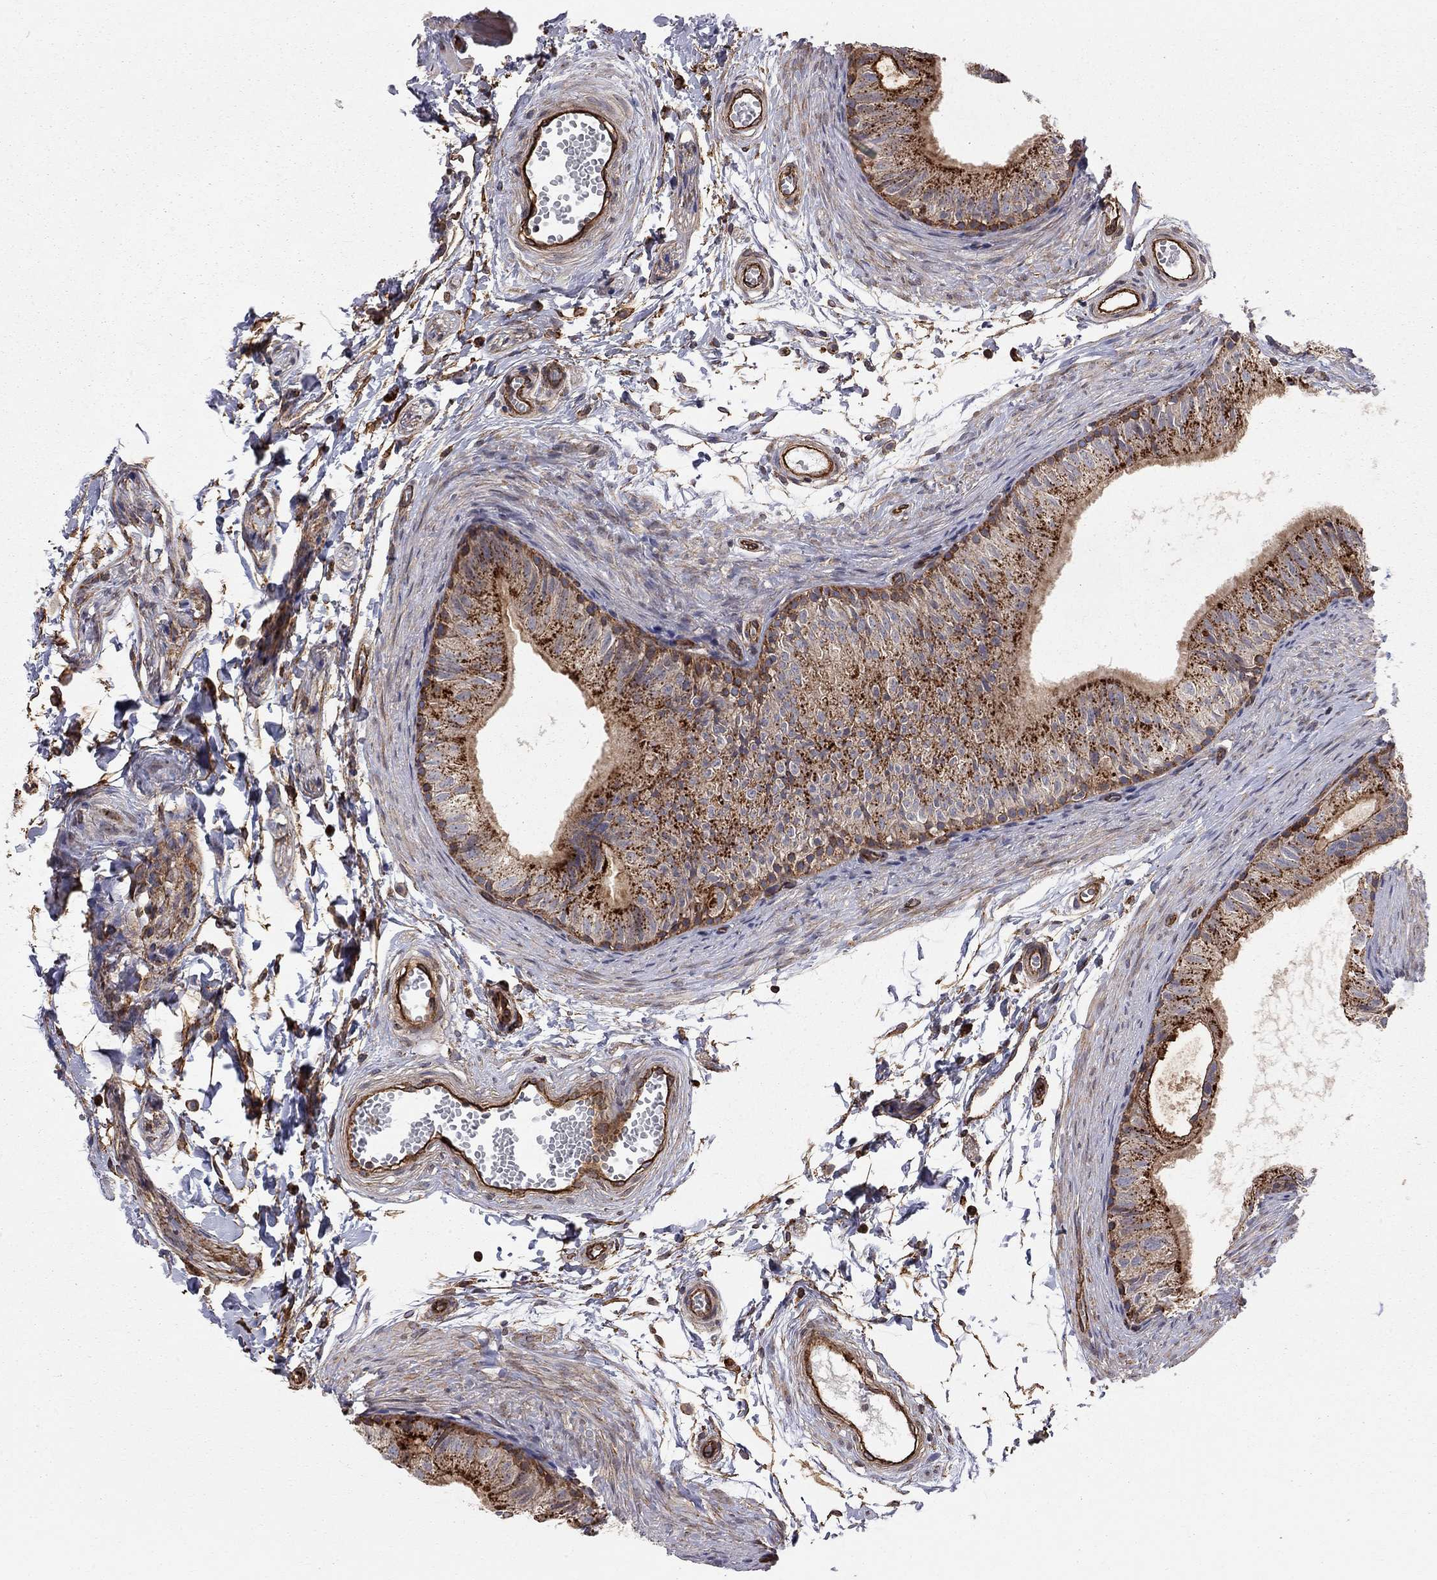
{"staining": {"intensity": "moderate", "quantity": "25%-75%", "location": "cytoplasmic/membranous"}, "tissue": "epididymis", "cell_type": "Glandular cells", "image_type": "normal", "snomed": [{"axis": "morphology", "description": "Normal tissue, NOS"}, {"axis": "topography", "description": "Epididymis"}], "caption": "The histopathology image exhibits a brown stain indicating the presence of a protein in the cytoplasmic/membranous of glandular cells in epididymis. The staining is performed using DAB brown chromogen to label protein expression. The nuclei are counter-stained blue using hematoxylin.", "gene": "RASEF", "patient": {"sex": "male", "age": 22}}